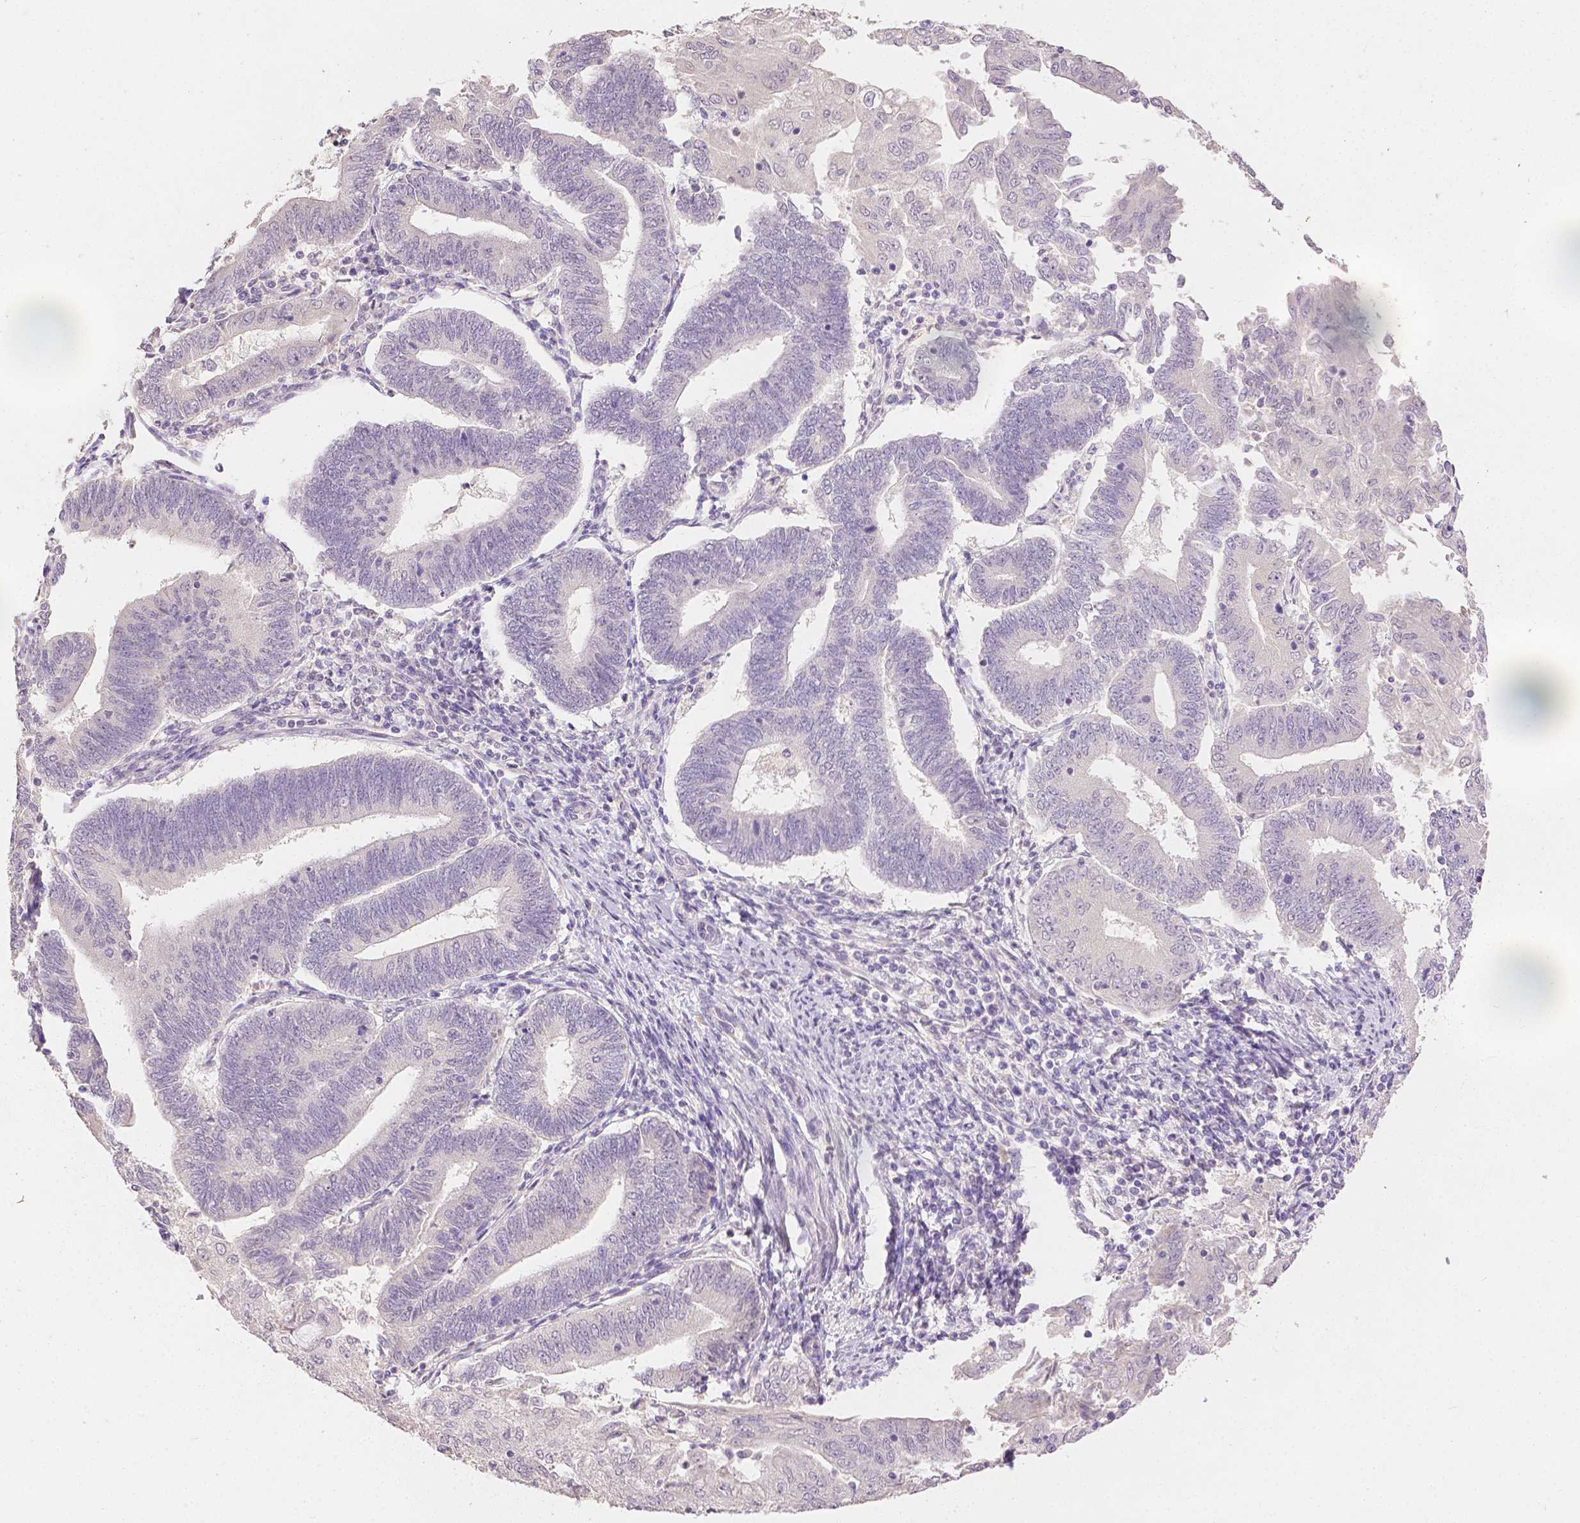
{"staining": {"intensity": "negative", "quantity": "none", "location": "none"}, "tissue": "endometrial cancer", "cell_type": "Tumor cells", "image_type": "cancer", "snomed": [{"axis": "morphology", "description": "Adenocarcinoma, NOS"}, {"axis": "topography", "description": "Endometrium"}], "caption": "IHC histopathology image of neoplastic tissue: human endometrial cancer stained with DAB (3,3'-diaminobenzidine) demonstrates no significant protein expression in tumor cells.", "gene": "TGM1", "patient": {"sex": "female", "age": 70}}